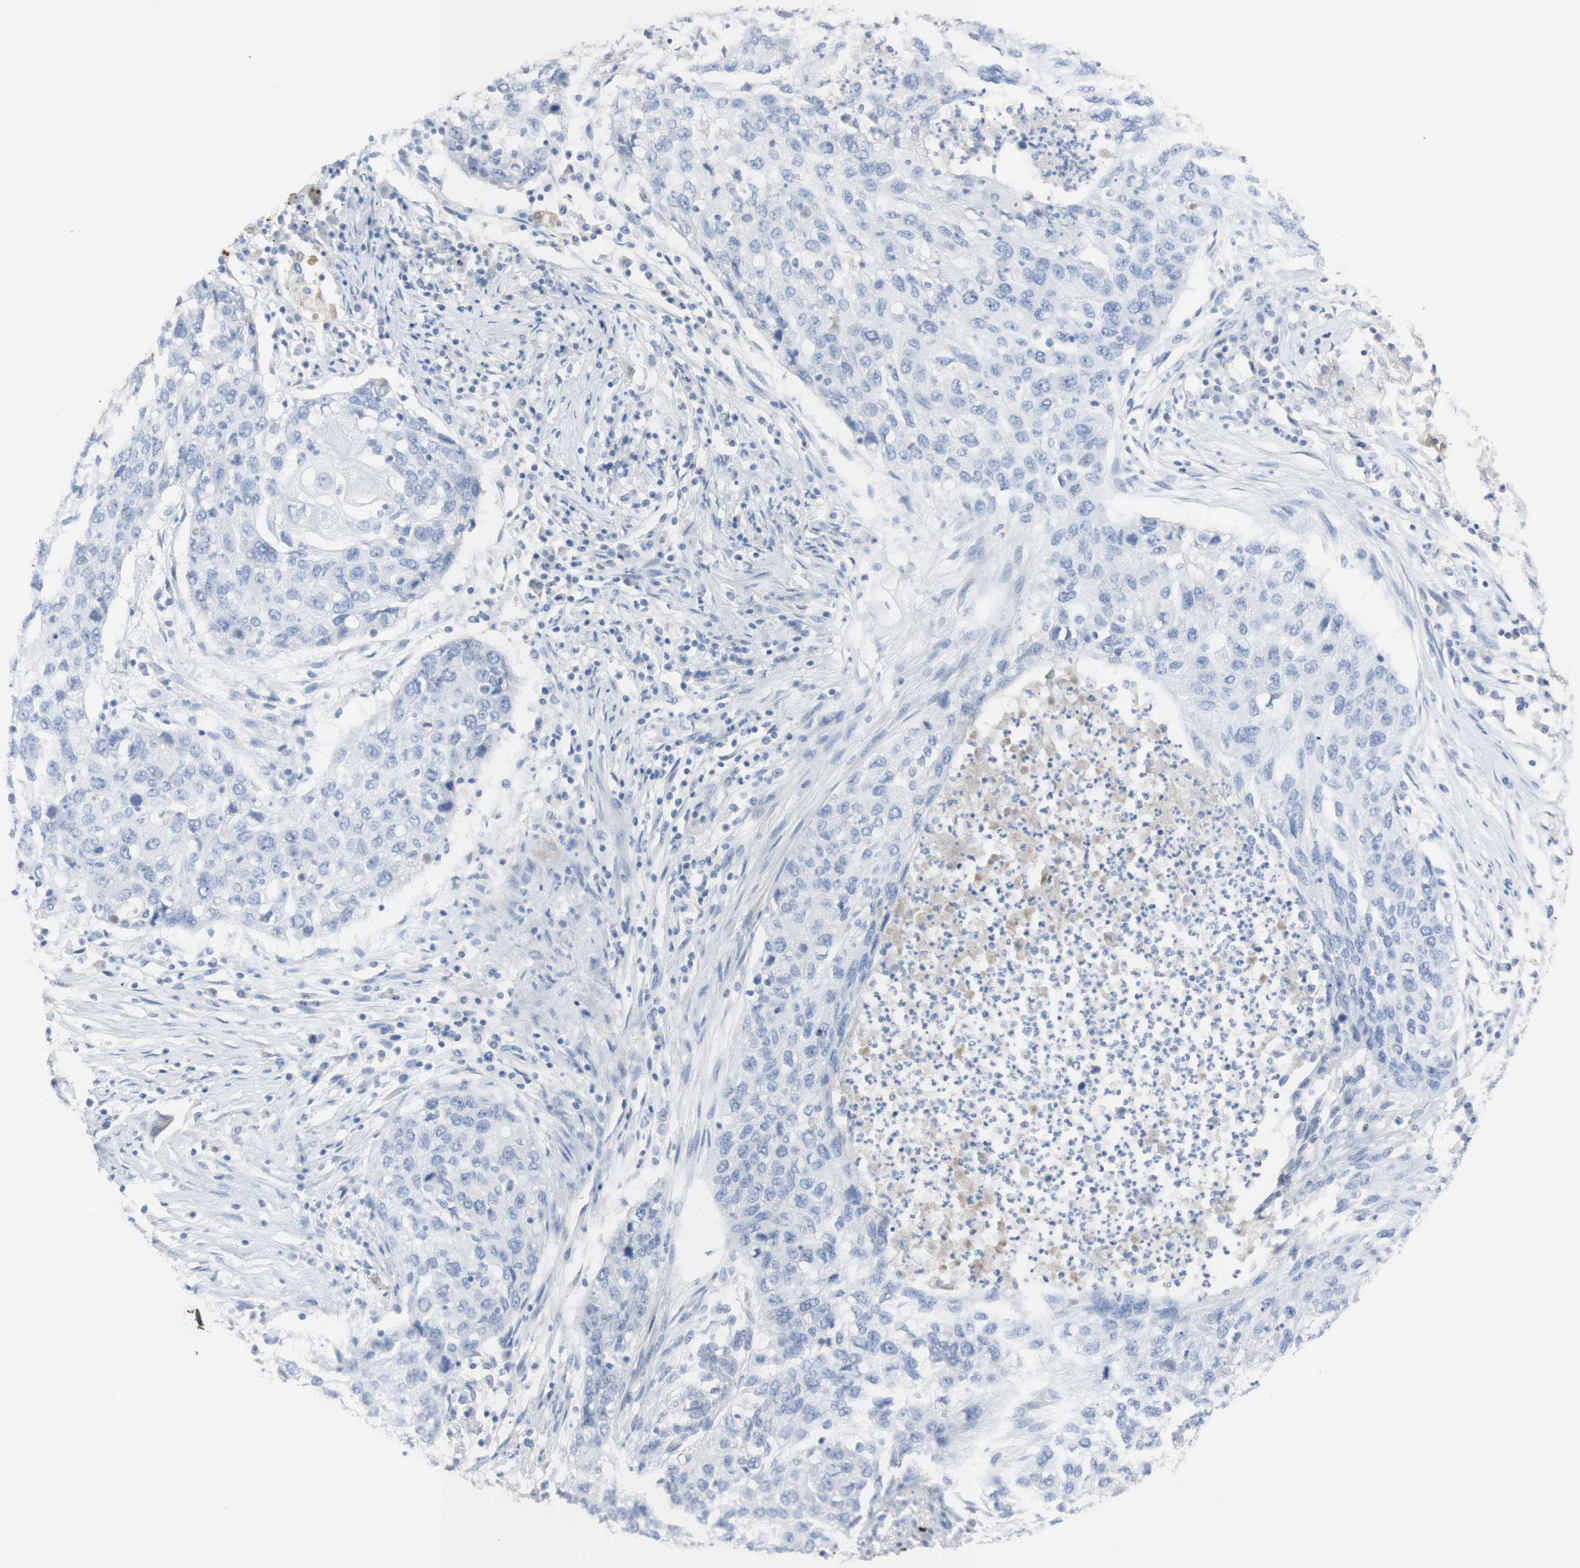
{"staining": {"intensity": "negative", "quantity": "none", "location": "none"}, "tissue": "lung cancer", "cell_type": "Tumor cells", "image_type": "cancer", "snomed": [{"axis": "morphology", "description": "Squamous cell carcinoma, NOS"}, {"axis": "topography", "description": "Lung"}], "caption": "An immunohistochemistry image of squamous cell carcinoma (lung) is shown. There is no staining in tumor cells of squamous cell carcinoma (lung).", "gene": "SELENBP1", "patient": {"sex": "female", "age": 63}}